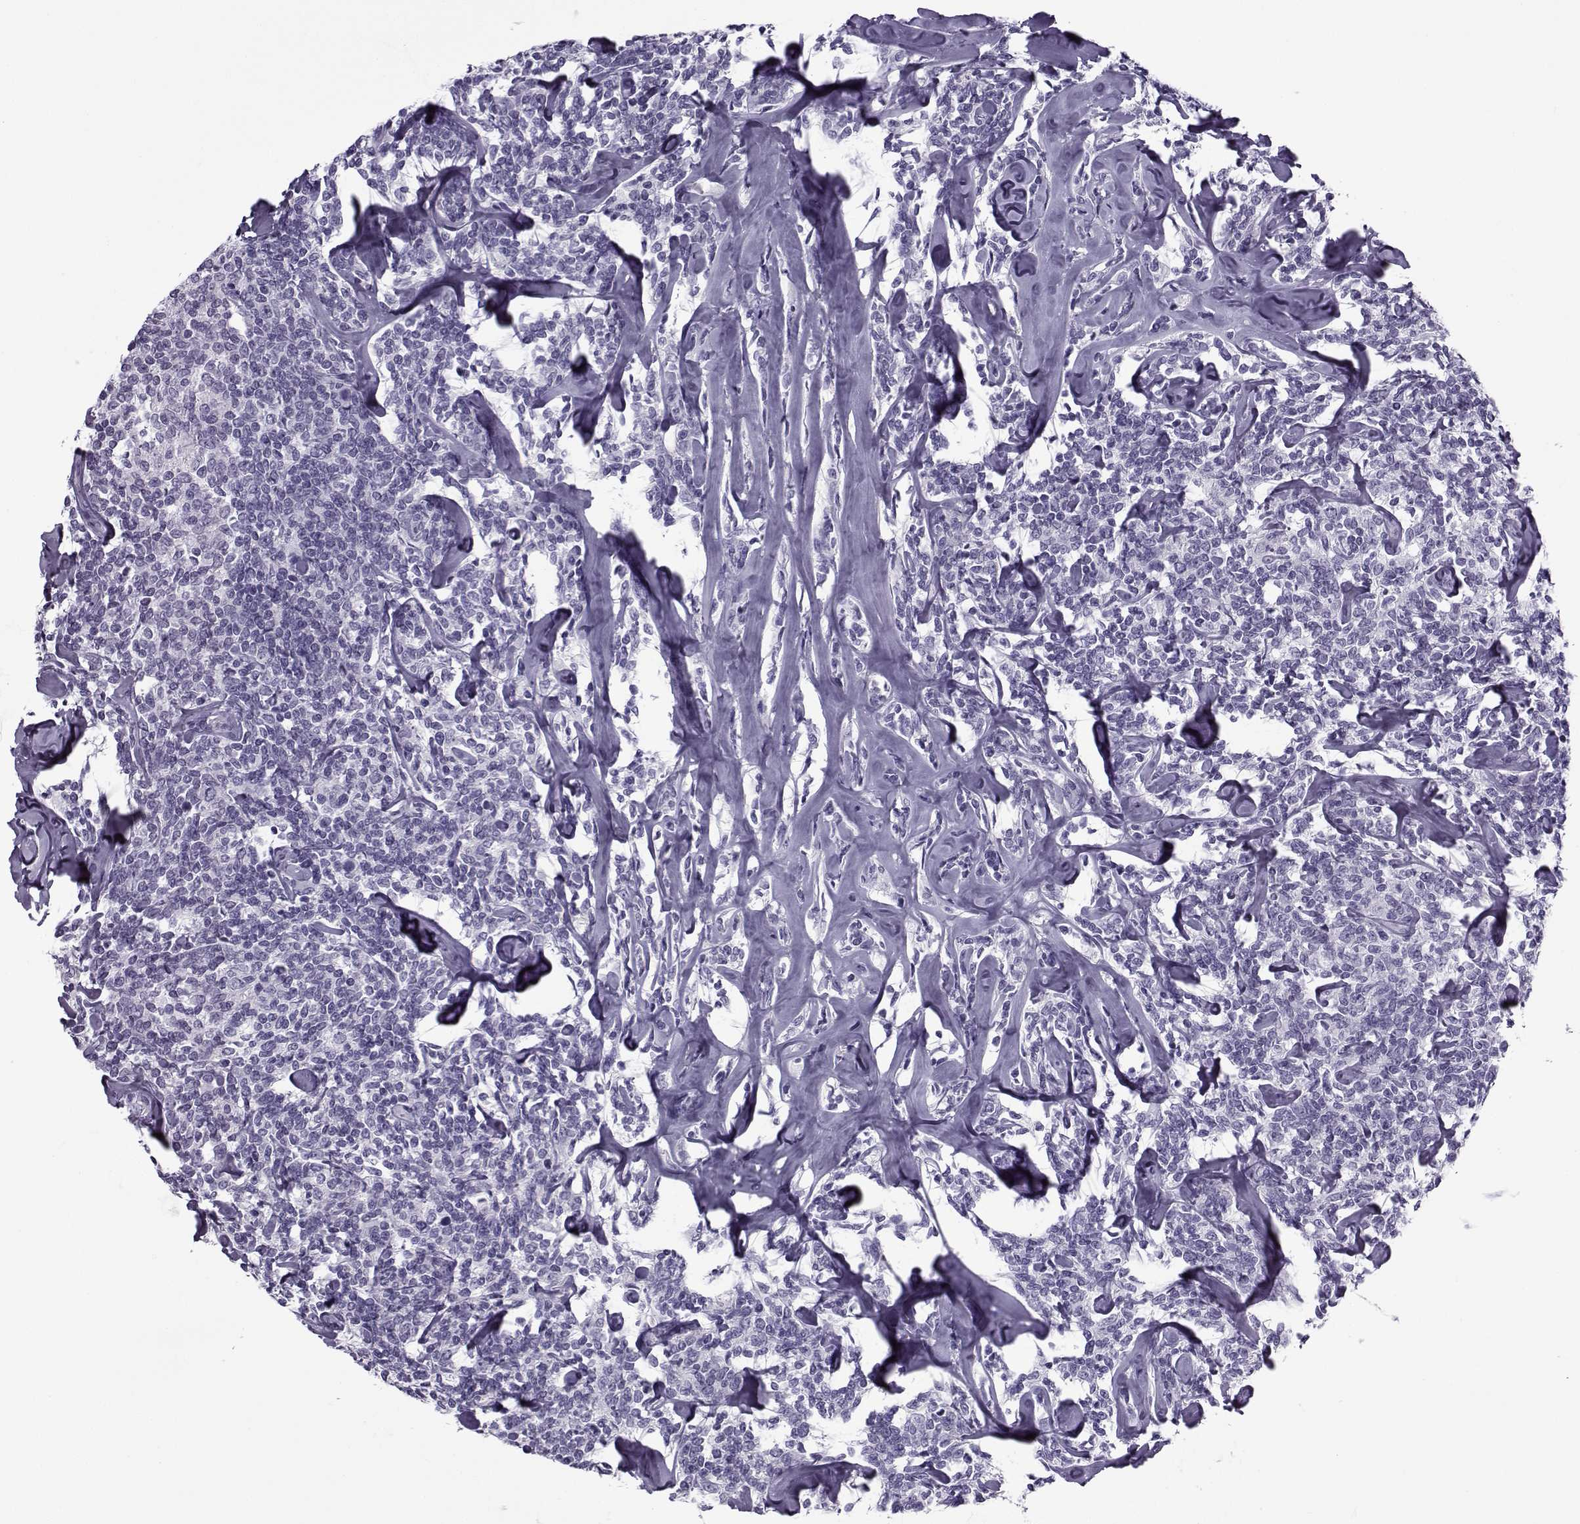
{"staining": {"intensity": "negative", "quantity": "none", "location": "none"}, "tissue": "lymphoma", "cell_type": "Tumor cells", "image_type": "cancer", "snomed": [{"axis": "morphology", "description": "Malignant lymphoma, non-Hodgkin's type, Low grade"}, {"axis": "topography", "description": "Lymph node"}], "caption": "Tumor cells are negative for protein expression in human lymphoma.", "gene": "OIP5", "patient": {"sex": "female", "age": 56}}